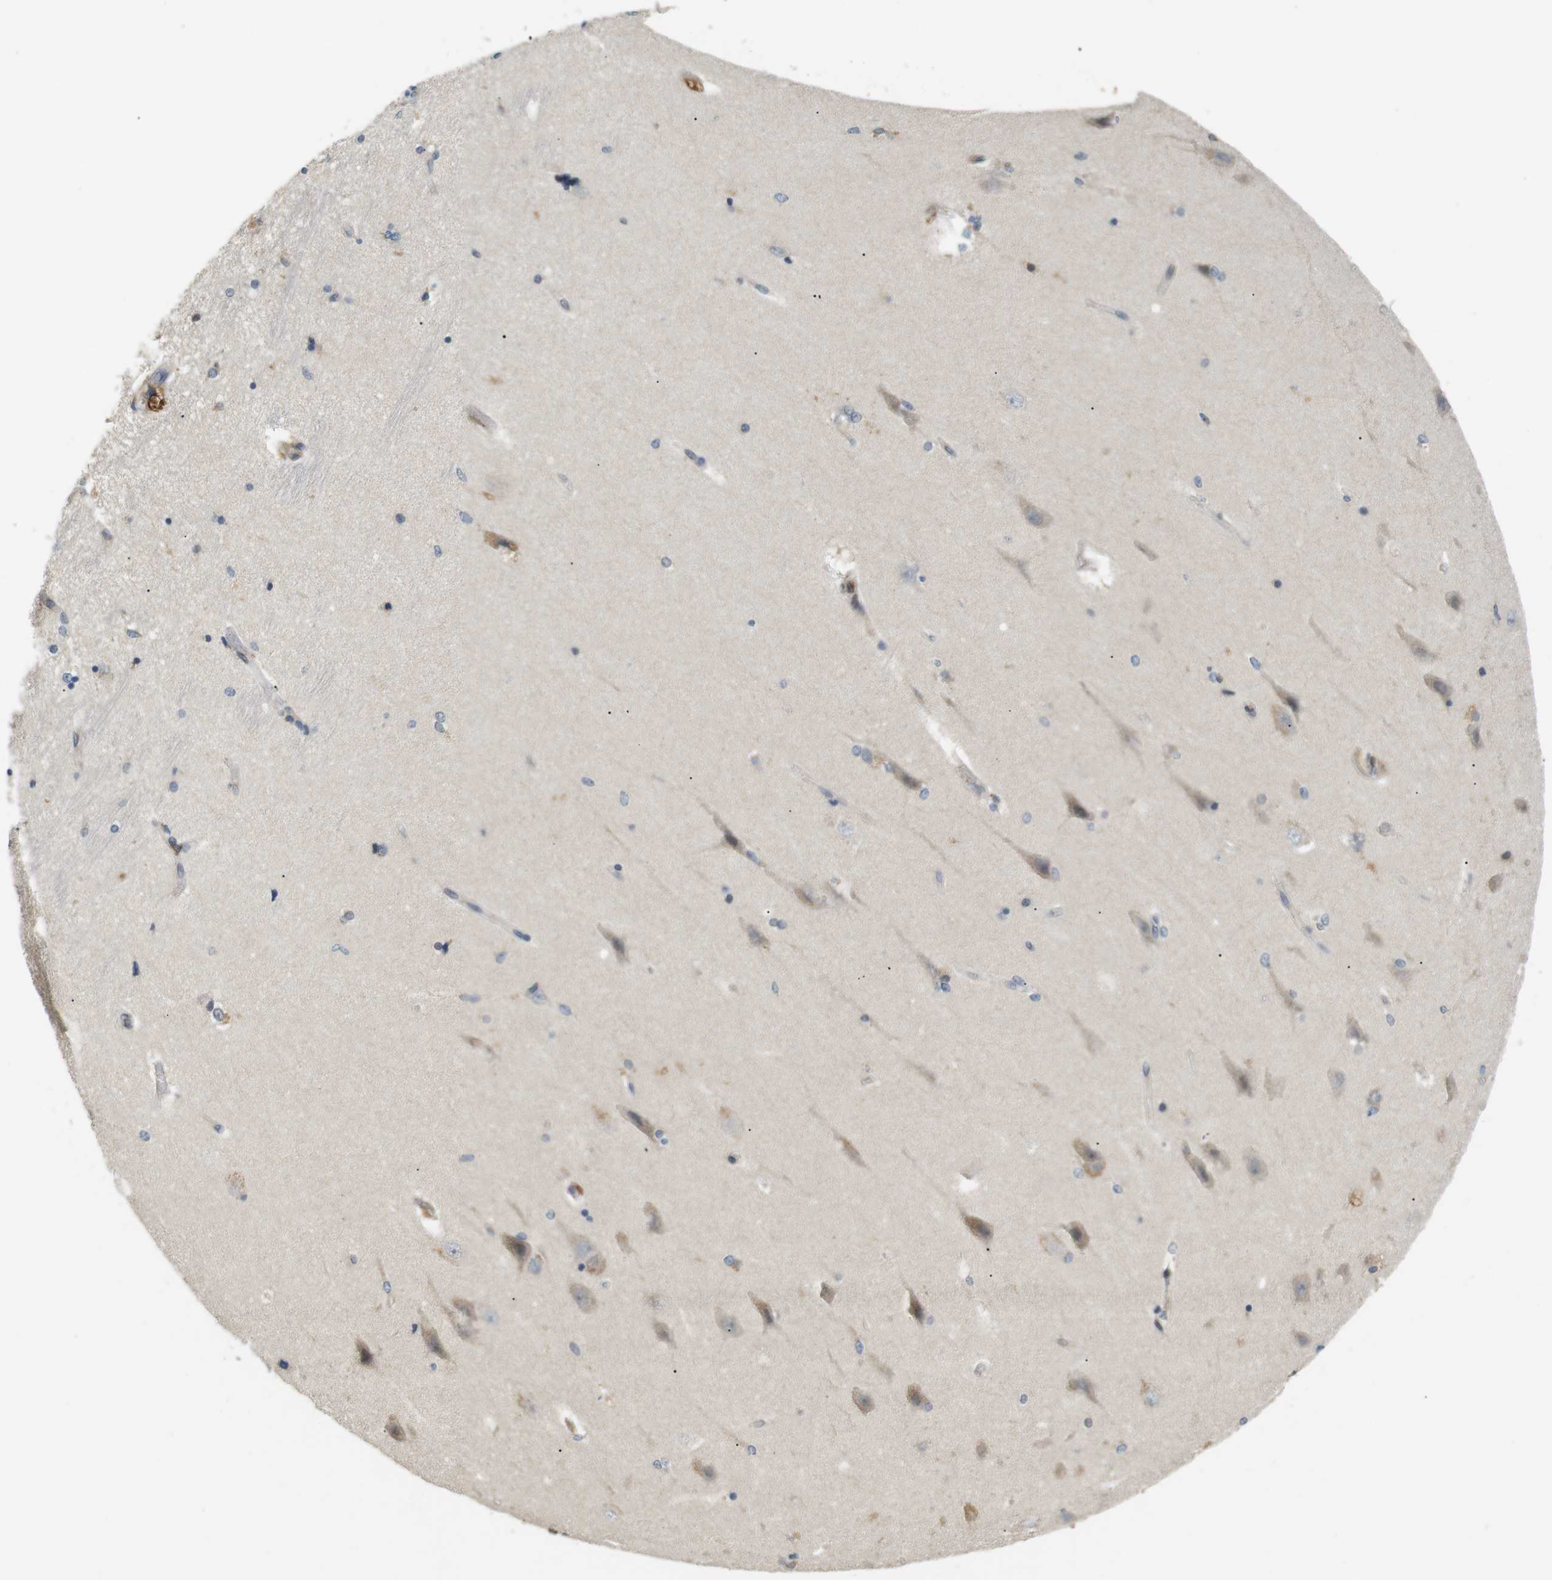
{"staining": {"intensity": "weak", "quantity": "<25%", "location": "cytoplasmic/membranous"}, "tissue": "hippocampus", "cell_type": "Glial cells", "image_type": "normal", "snomed": [{"axis": "morphology", "description": "Normal tissue, NOS"}, {"axis": "topography", "description": "Hippocampus"}], "caption": "IHC of unremarkable hippocampus shows no expression in glial cells. (Brightfield microscopy of DAB immunohistochemistry (IHC) at high magnification).", "gene": "P2RY1", "patient": {"sex": "female", "age": 54}}